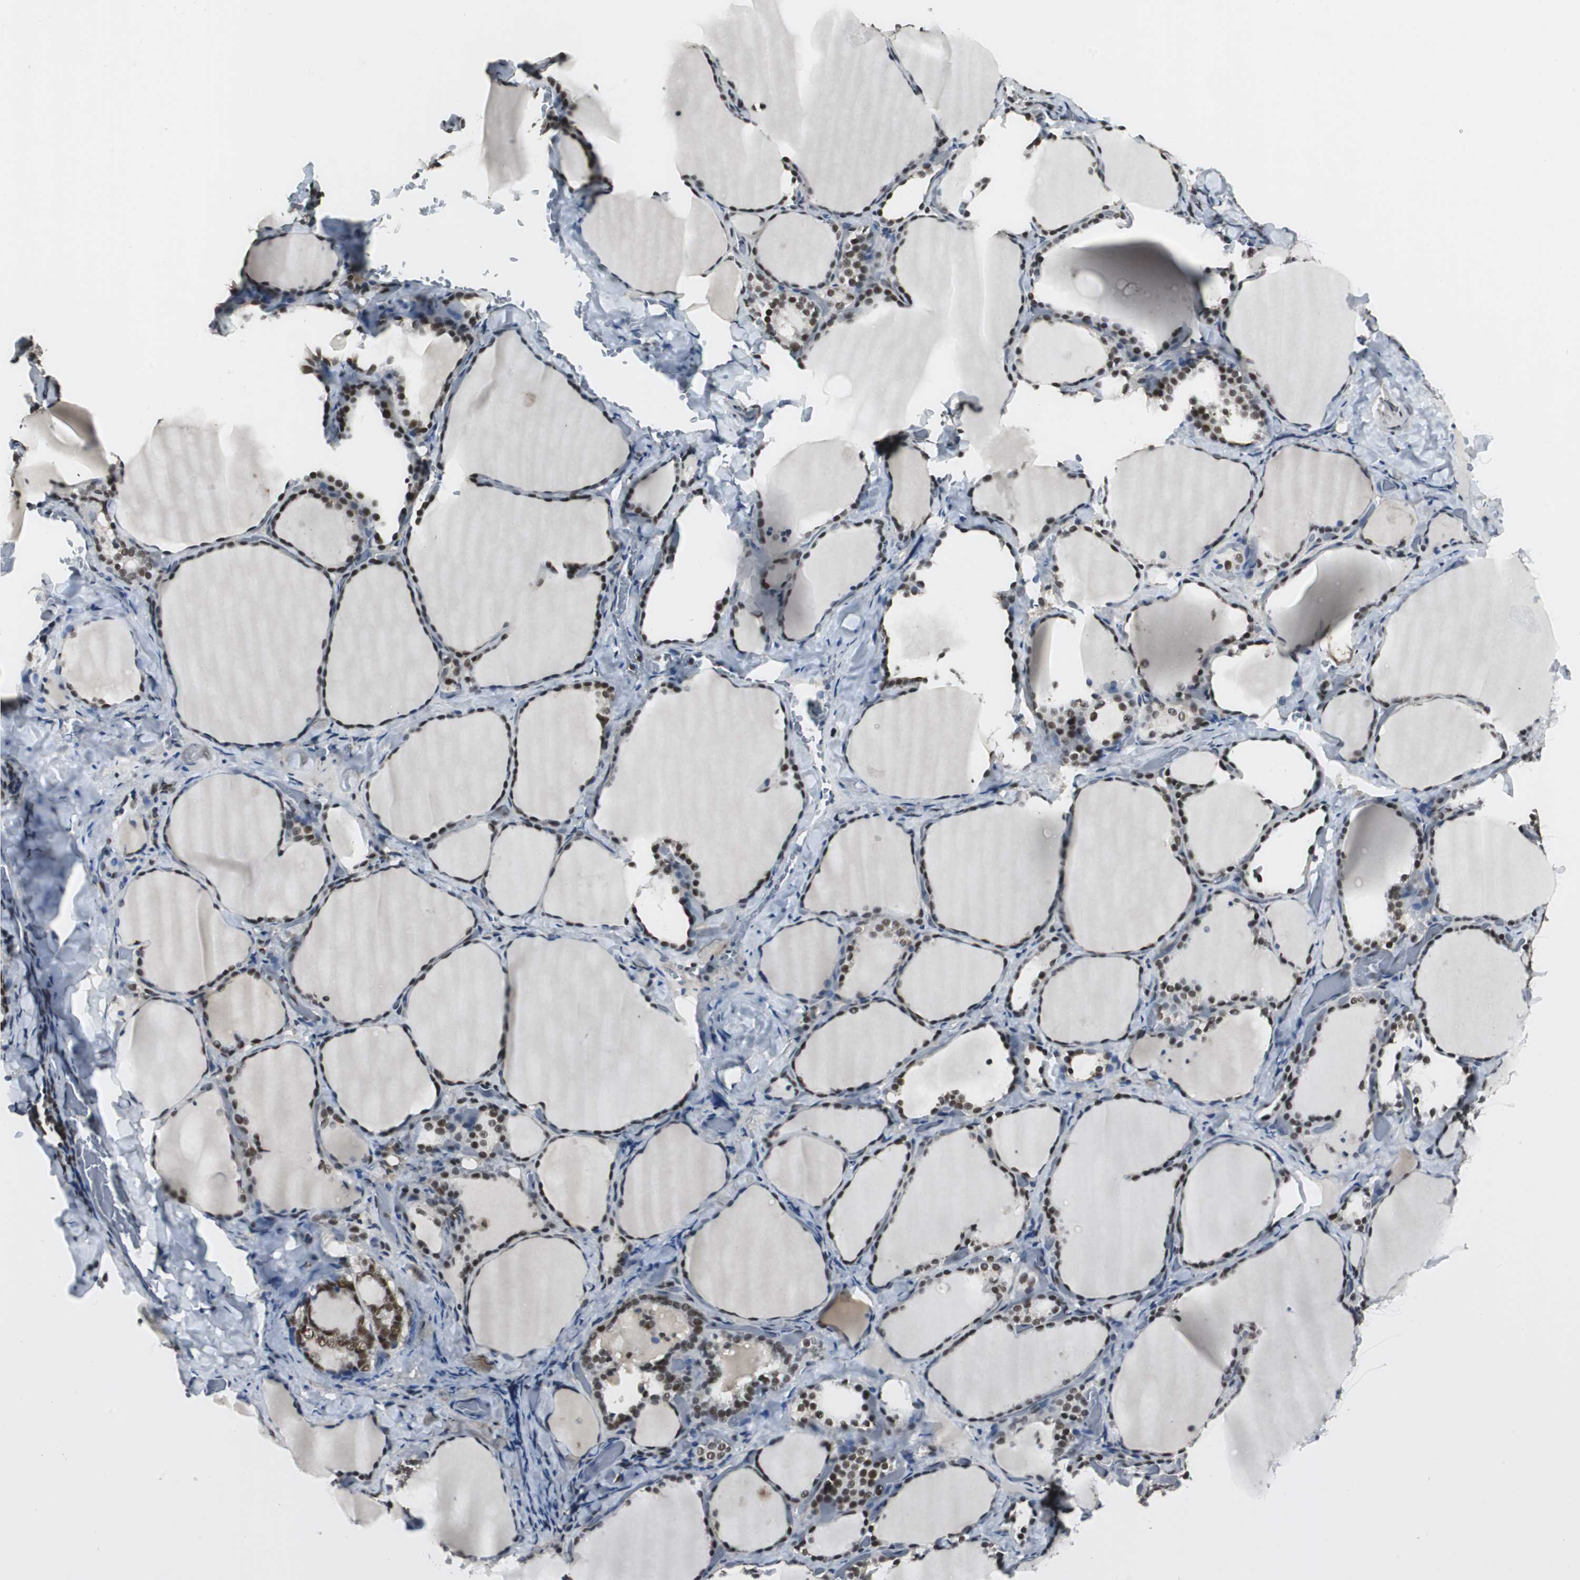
{"staining": {"intensity": "moderate", "quantity": ">75%", "location": "nuclear"}, "tissue": "thyroid gland", "cell_type": "Glandular cells", "image_type": "normal", "snomed": [{"axis": "morphology", "description": "Normal tissue, NOS"}, {"axis": "morphology", "description": "Papillary adenocarcinoma, NOS"}, {"axis": "topography", "description": "Thyroid gland"}], "caption": "Immunohistochemical staining of normal human thyroid gland shows moderate nuclear protein staining in about >75% of glandular cells.", "gene": "MKX", "patient": {"sex": "female", "age": 30}}